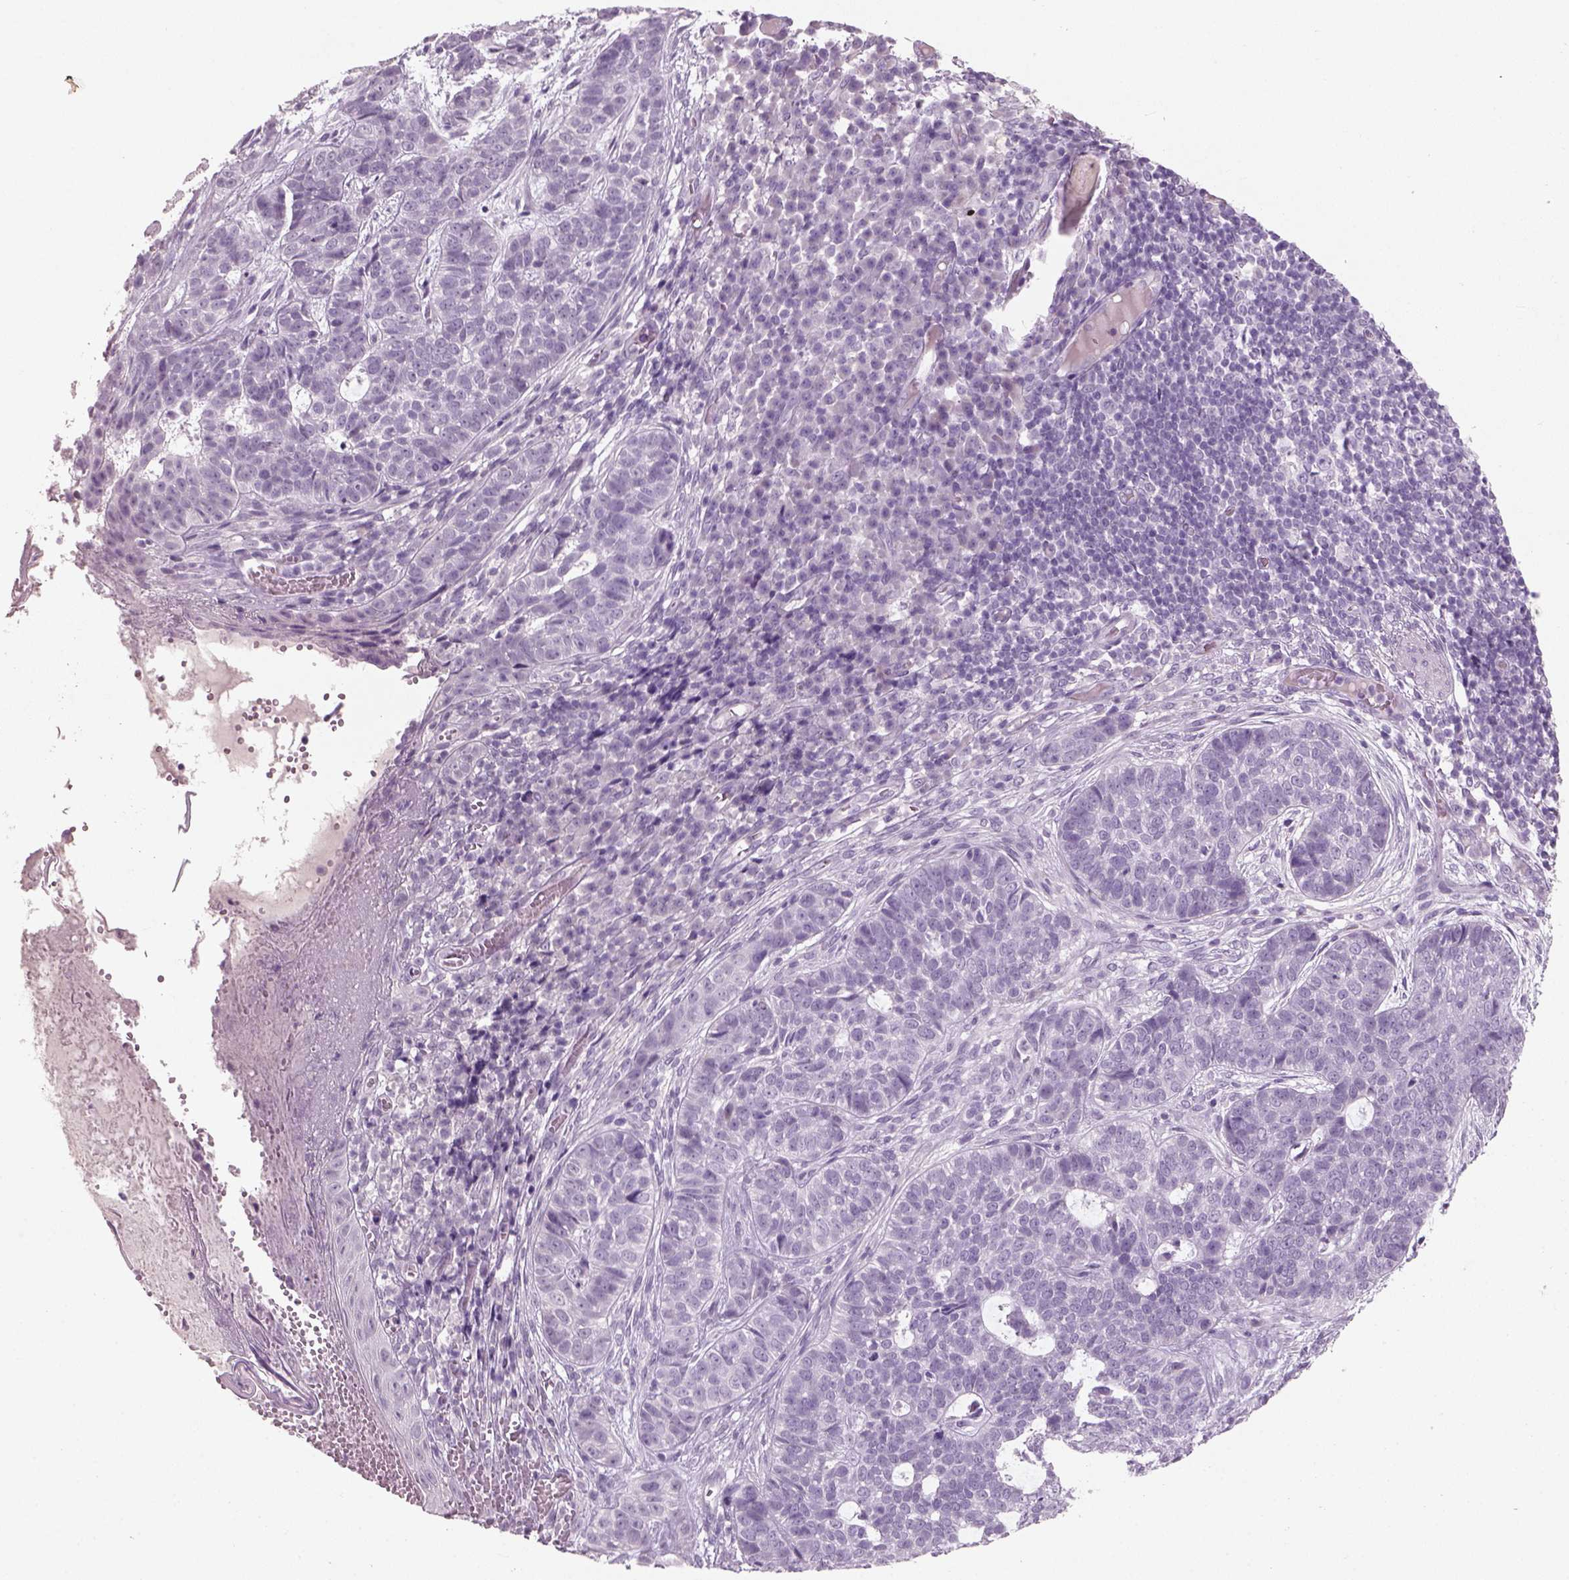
{"staining": {"intensity": "negative", "quantity": "none", "location": "none"}, "tissue": "skin cancer", "cell_type": "Tumor cells", "image_type": "cancer", "snomed": [{"axis": "morphology", "description": "Basal cell carcinoma"}, {"axis": "topography", "description": "Skin"}], "caption": "IHC micrograph of human skin cancer (basal cell carcinoma) stained for a protein (brown), which shows no expression in tumor cells.", "gene": "SLC6A2", "patient": {"sex": "female", "age": 69}}